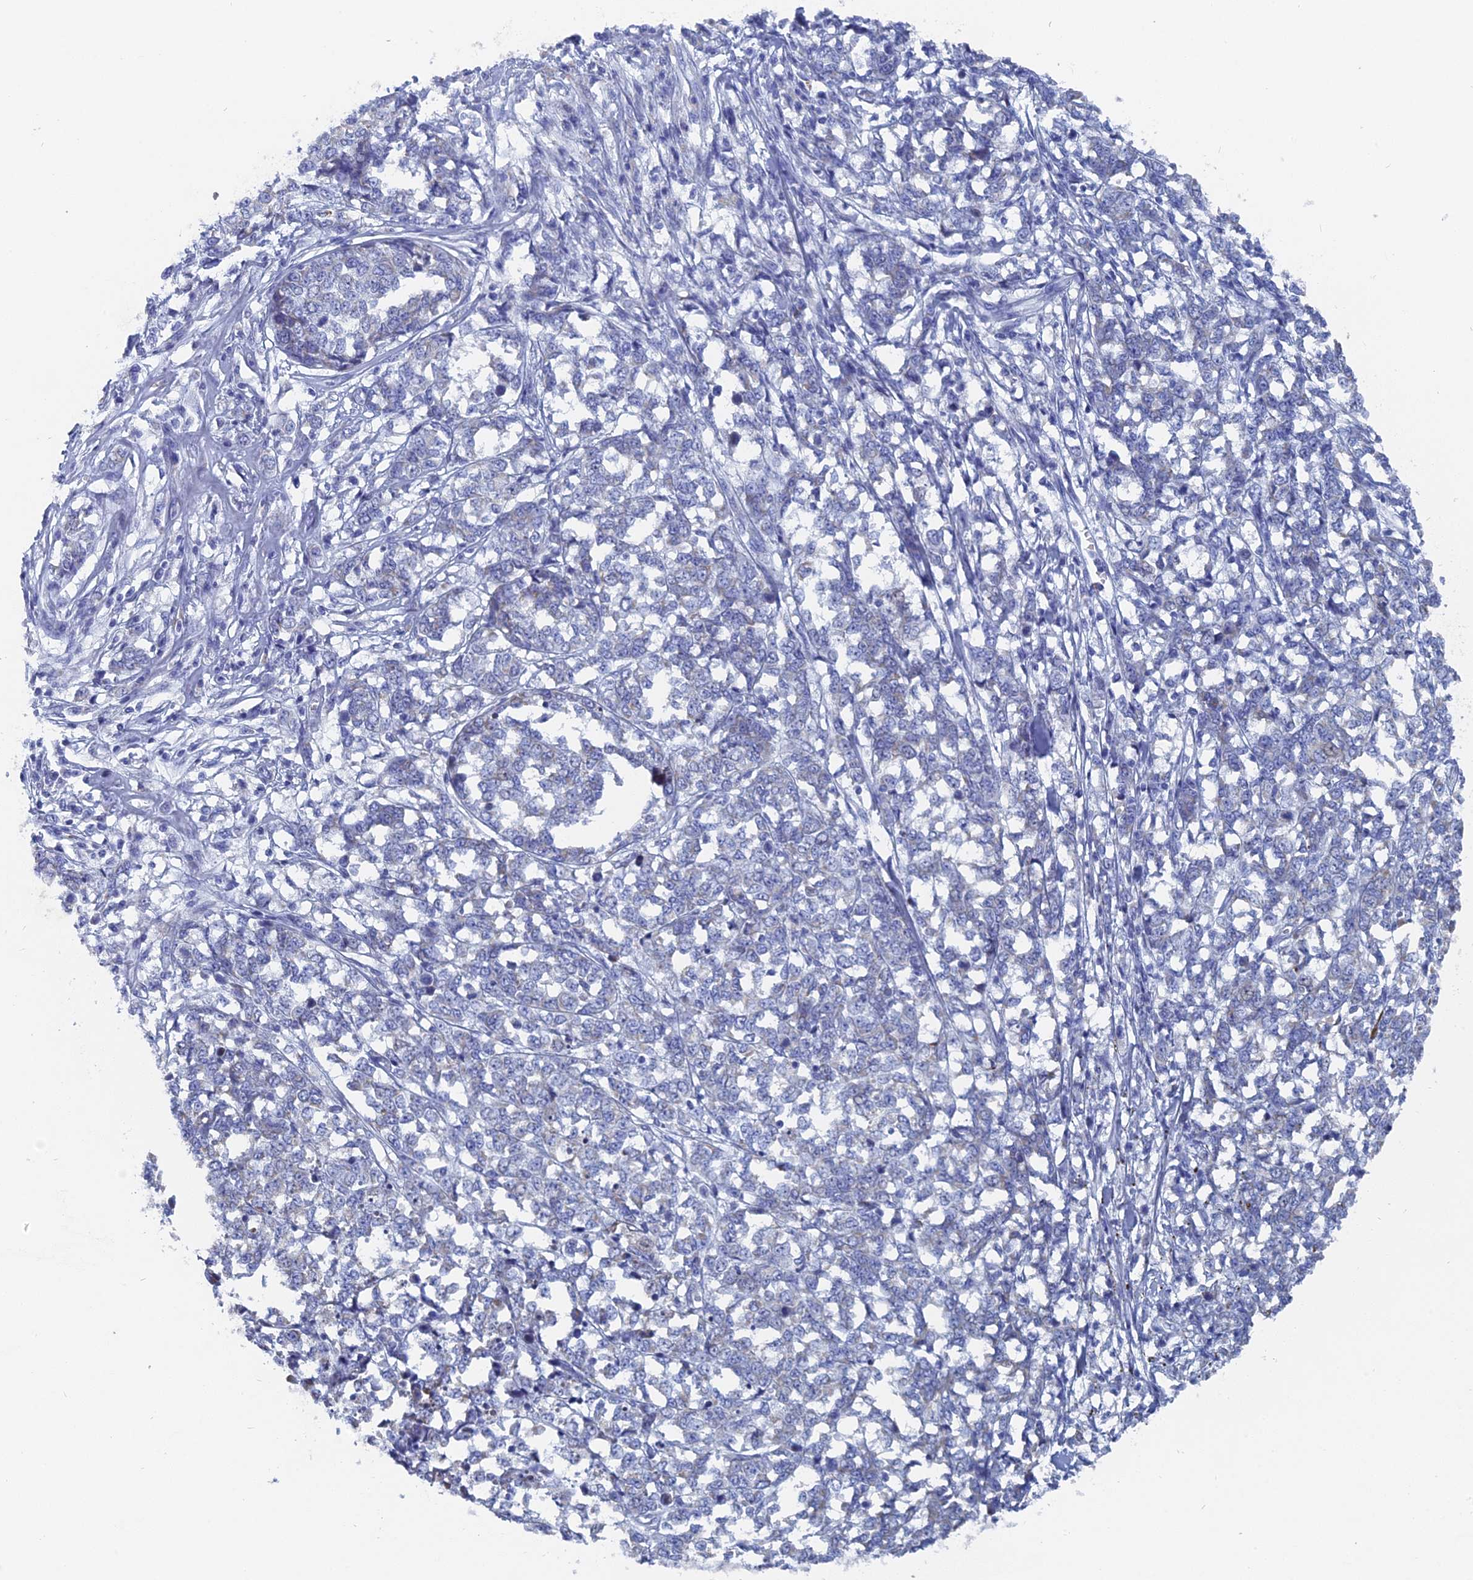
{"staining": {"intensity": "negative", "quantity": "none", "location": "none"}, "tissue": "melanoma", "cell_type": "Tumor cells", "image_type": "cancer", "snomed": [{"axis": "morphology", "description": "Malignant melanoma, NOS"}, {"axis": "topography", "description": "Skin"}], "caption": "Immunohistochemical staining of human melanoma displays no significant expression in tumor cells.", "gene": "HIGD1A", "patient": {"sex": "female", "age": 72}}